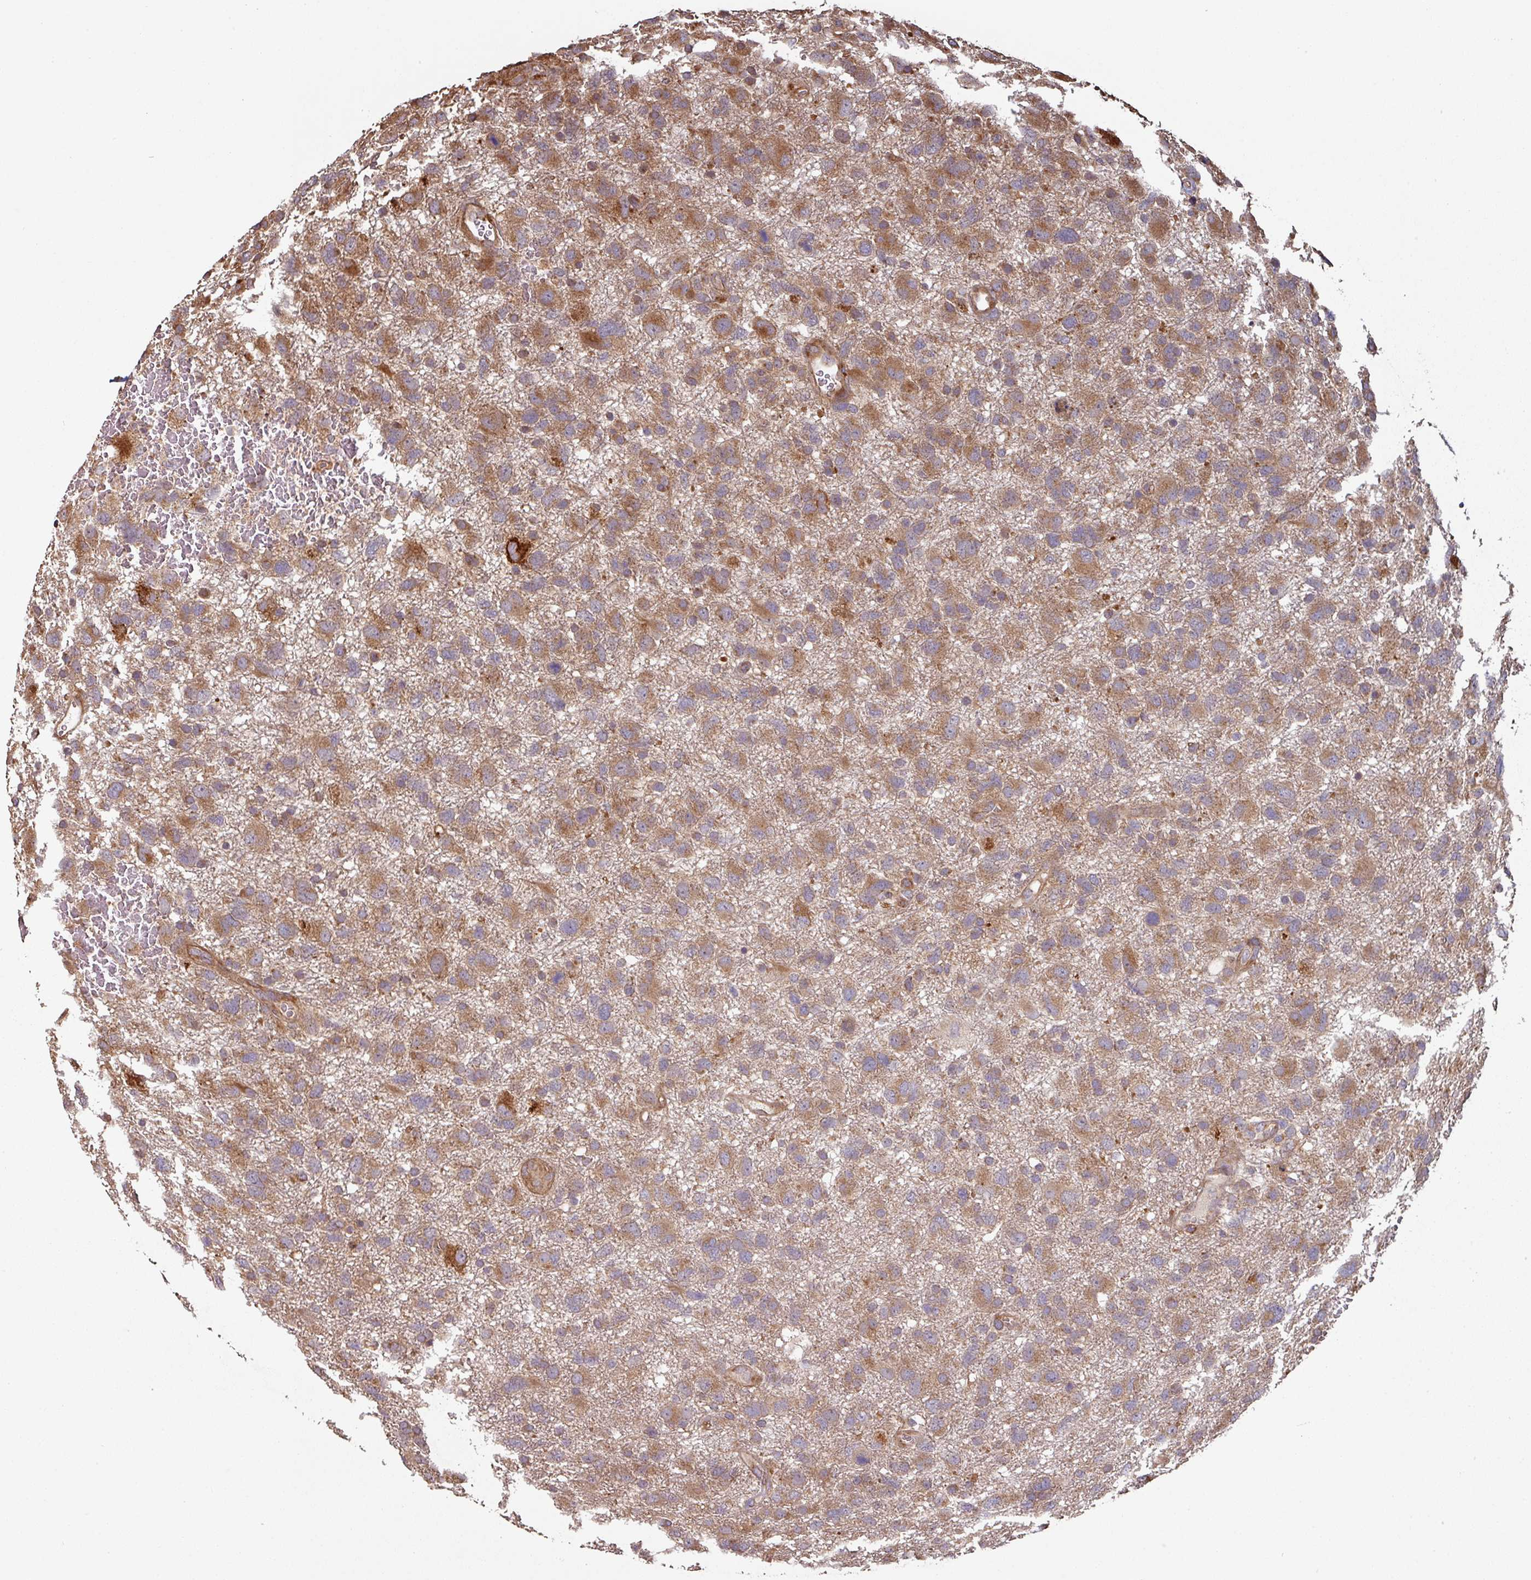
{"staining": {"intensity": "moderate", "quantity": ">75%", "location": "cytoplasmic/membranous"}, "tissue": "glioma", "cell_type": "Tumor cells", "image_type": "cancer", "snomed": [{"axis": "morphology", "description": "Glioma, malignant, High grade"}, {"axis": "topography", "description": "Brain"}], "caption": "Brown immunohistochemical staining in glioma demonstrates moderate cytoplasmic/membranous expression in approximately >75% of tumor cells.", "gene": "SIK1", "patient": {"sex": "male", "age": 61}}